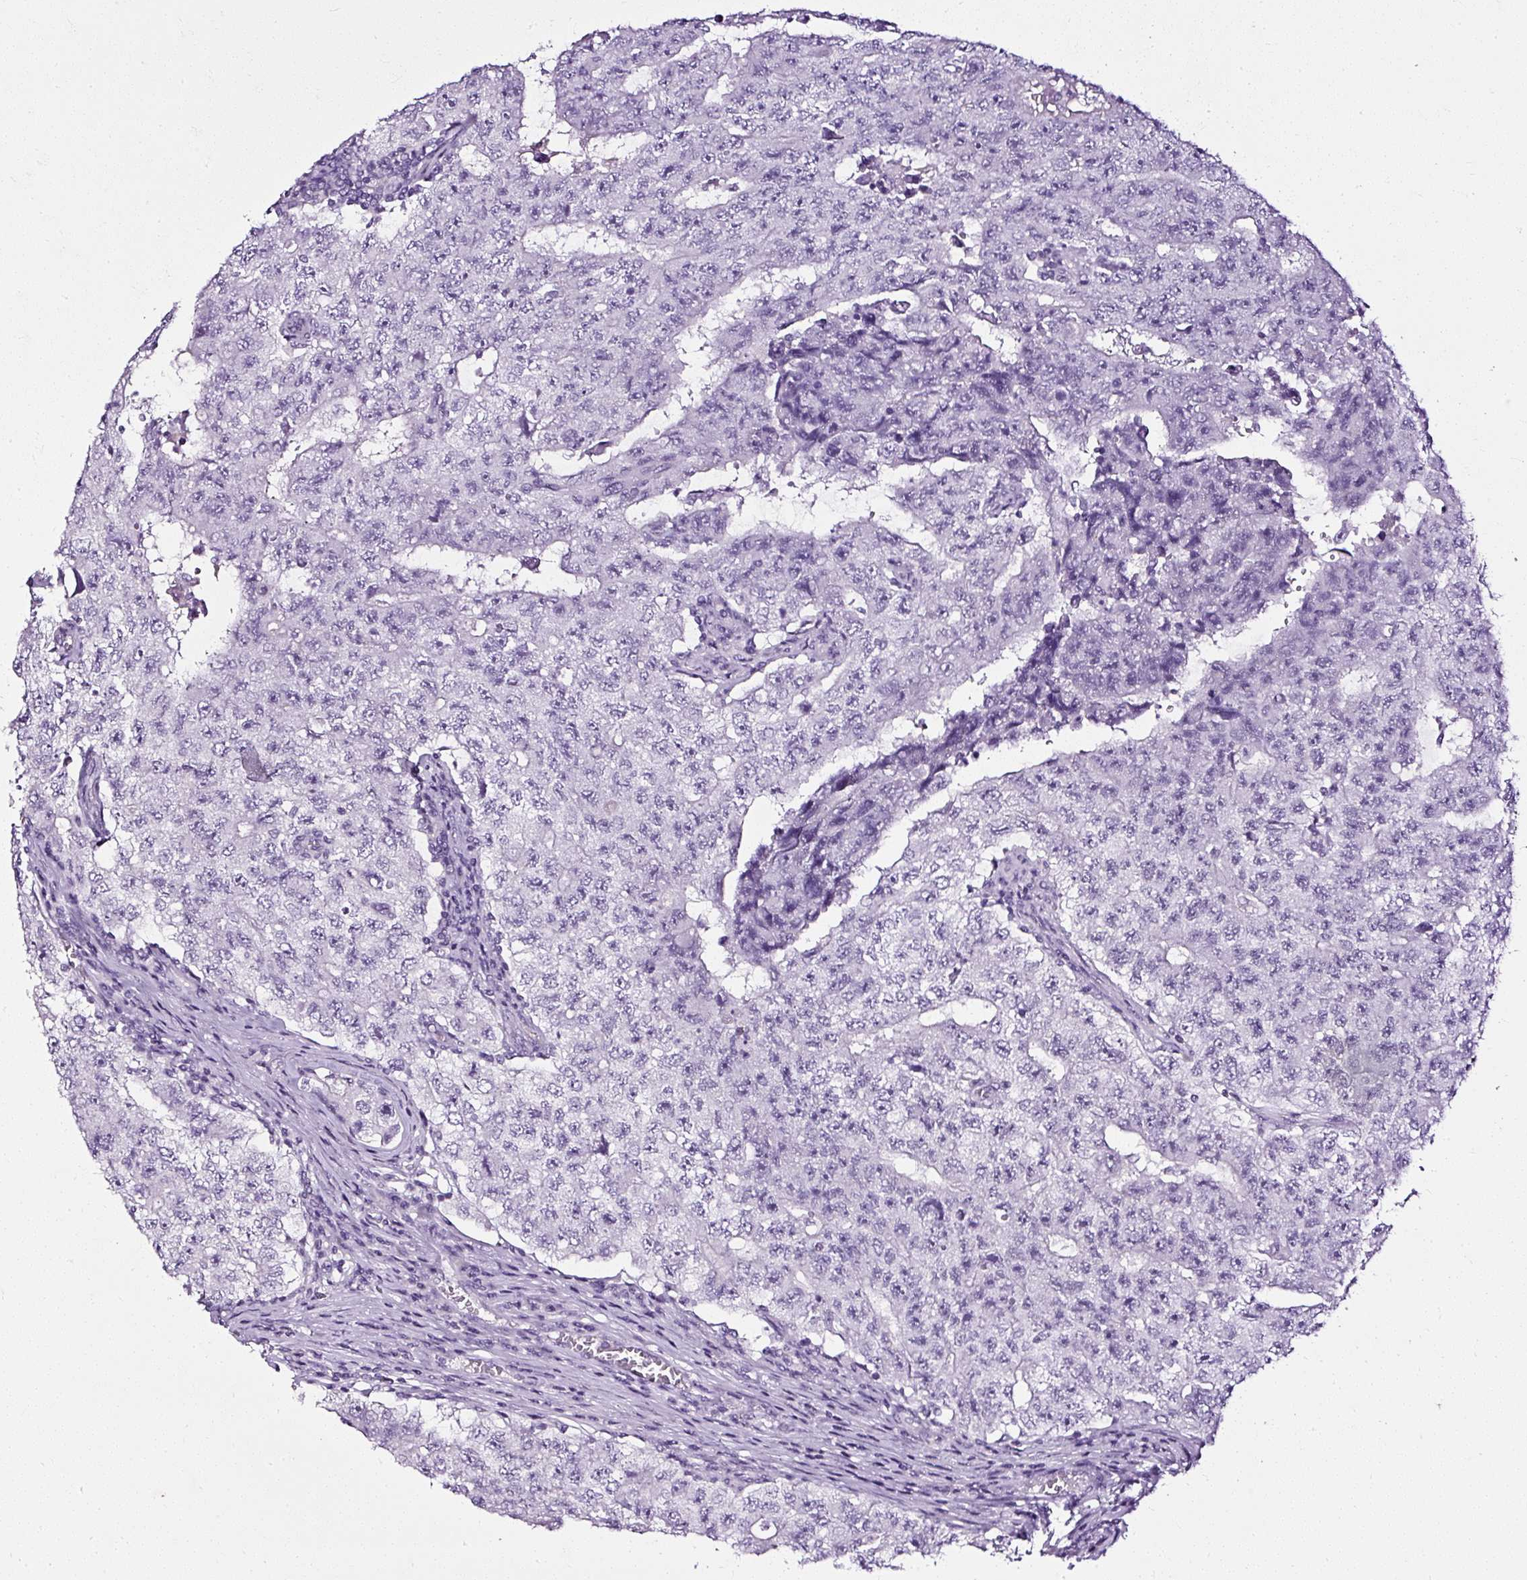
{"staining": {"intensity": "negative", "quantity": "none", "location": "none"}, "tissue": "testis cancer", "cell_type": "Tumor cells", "image_type": "cancer", "snomed": [{"axis": "morphology", "description": "Carcinoma, Embryonal, NOS"}, {"axis": "topography", "description": "Testis"}], "caption": "Tumor cells show no significant protein expression in embryonal carcinoma (testis). (Brightfield microscopy of DAB immunohistochemistry at high magnification).", "gene": "ATP2A1", "patient": {"sex": "male", "age": 17}}